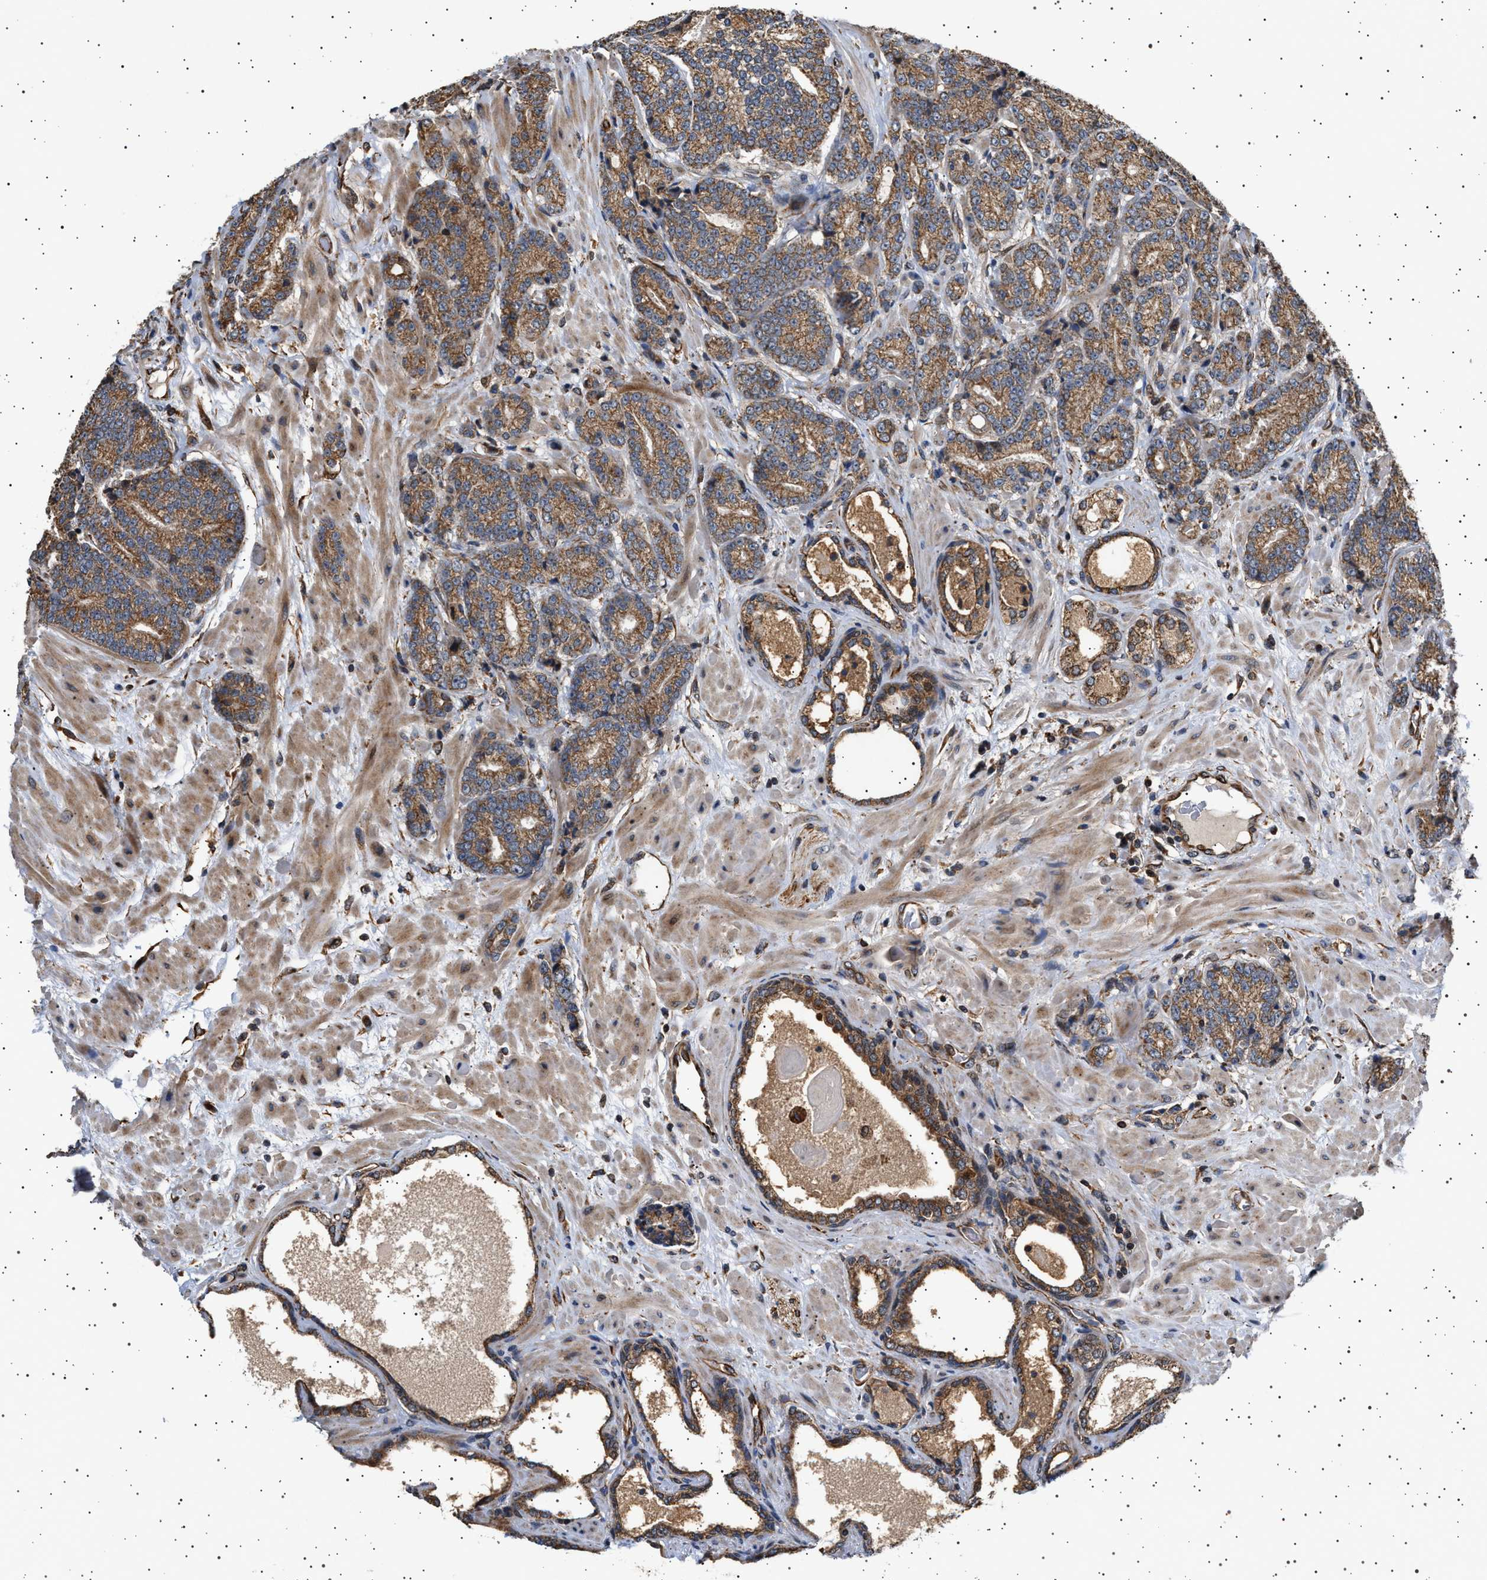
{"staining": {"intensity": "moderate", "quantity": ">75%", "location": "cytoplasmic/membranous"}, "tissue": "prostate cancer", "cell_type": "Tumor cells", "image_type": "cancer", "snomed": [{"axis": "morphology", "description": "Adenocarcinoma, High grade"}, {"axis": "topography", "description": "Prostate"}], "caption": "Immunohistochemistry of prostate cancer (adenocarcinoma (high-grade)) shows medium levels of moderate cytoplasmic/membranous expression in approximately >75% of tumor cells.", "gene": "TRUB2", "patient": {"sex": "male", "age": 61}}